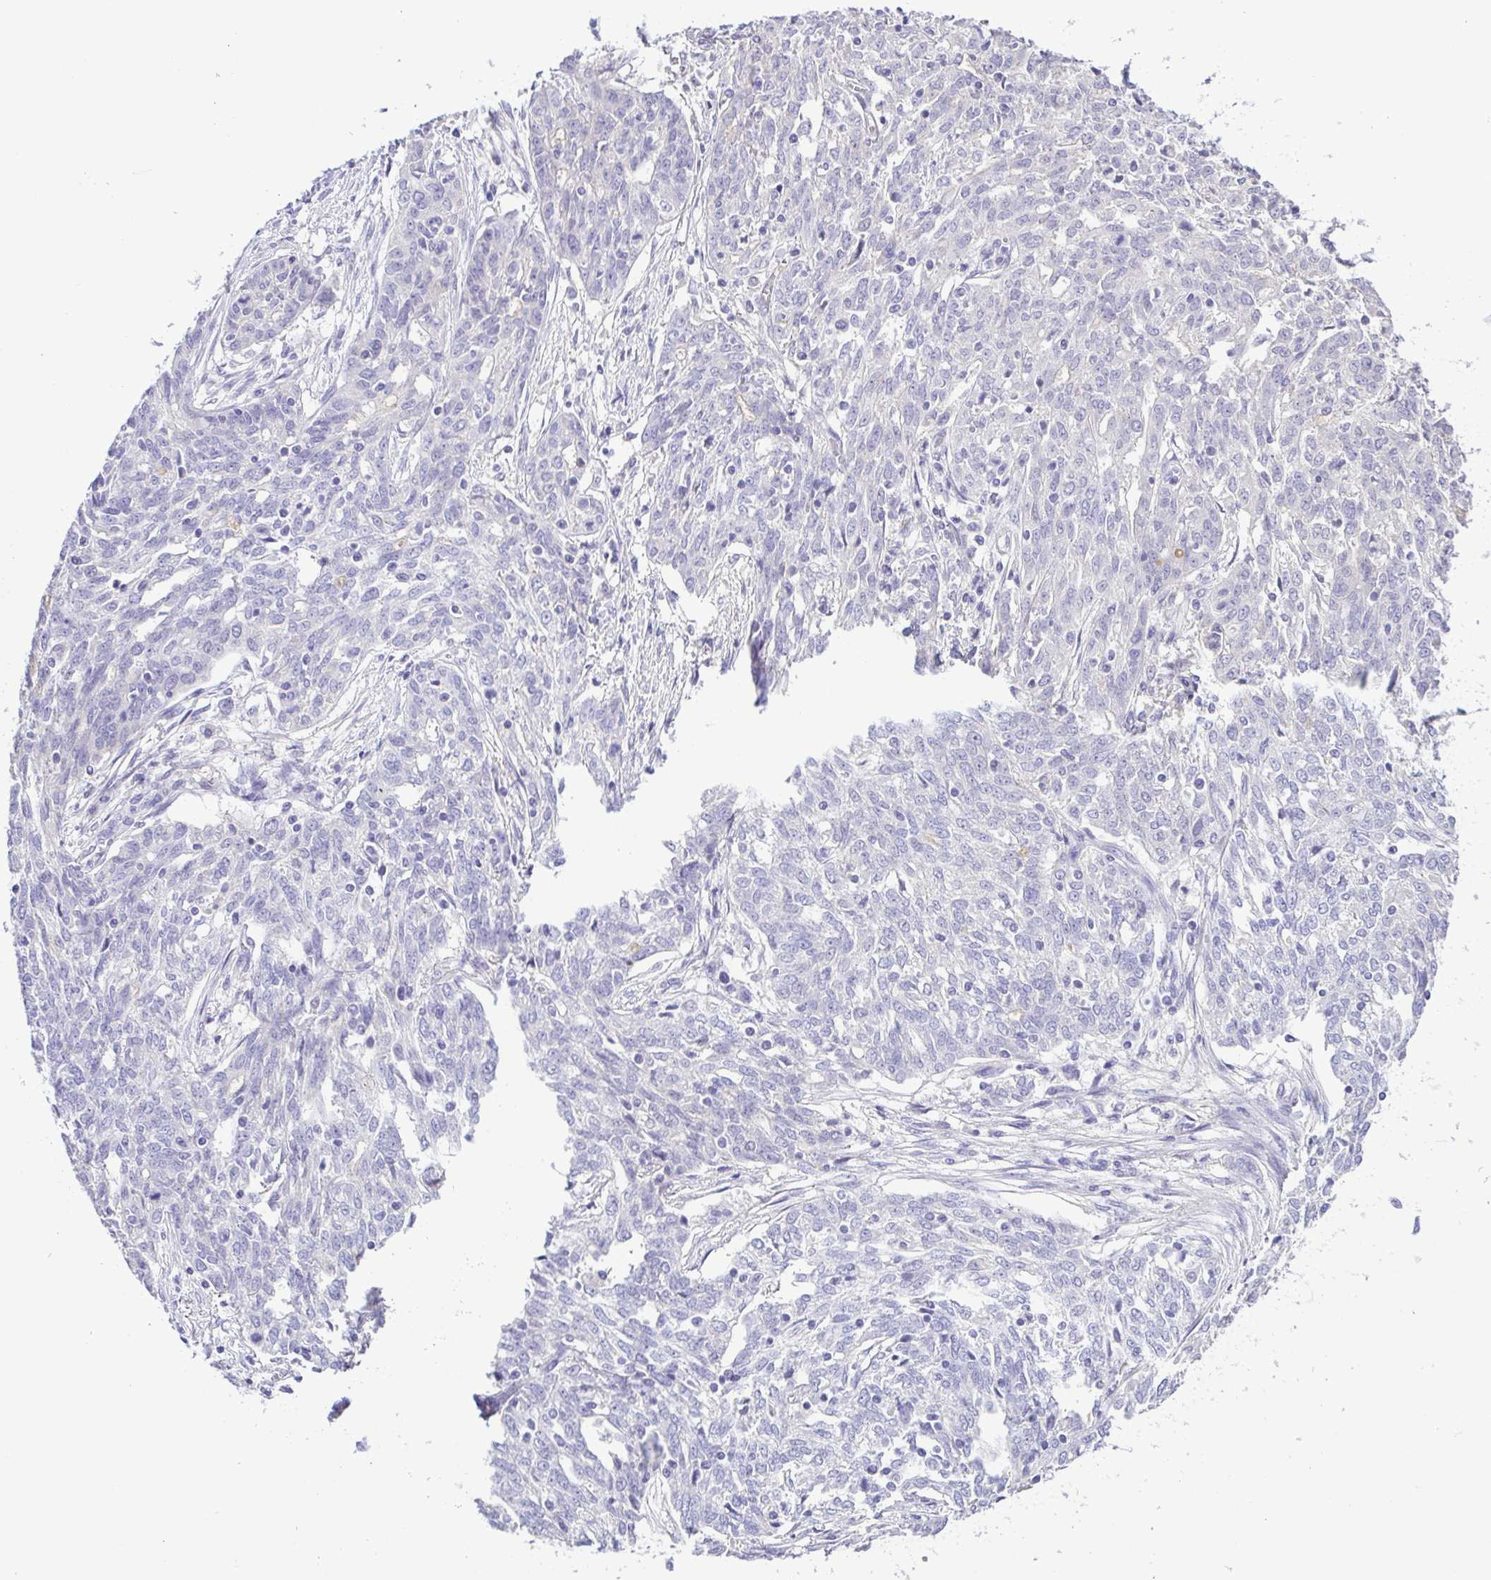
{"staining": {"intensity": "negative", "quantity": "none", "location": "none"}, "tissue": "ovarian cancer", "cell_type": "Tumor cells", "image_type": "cancer", "snomed": [{"axis": "morphology", "description": "Cystadenocarcinoma, serous, NOS"}, {"axis": "topography", "description": "Ovary"}], "caption": "Tumor cells are negative for protein expression in human ovarian cancer.", "gene": "IGFL1", "patient": {"sex": "female", "age": 67}}